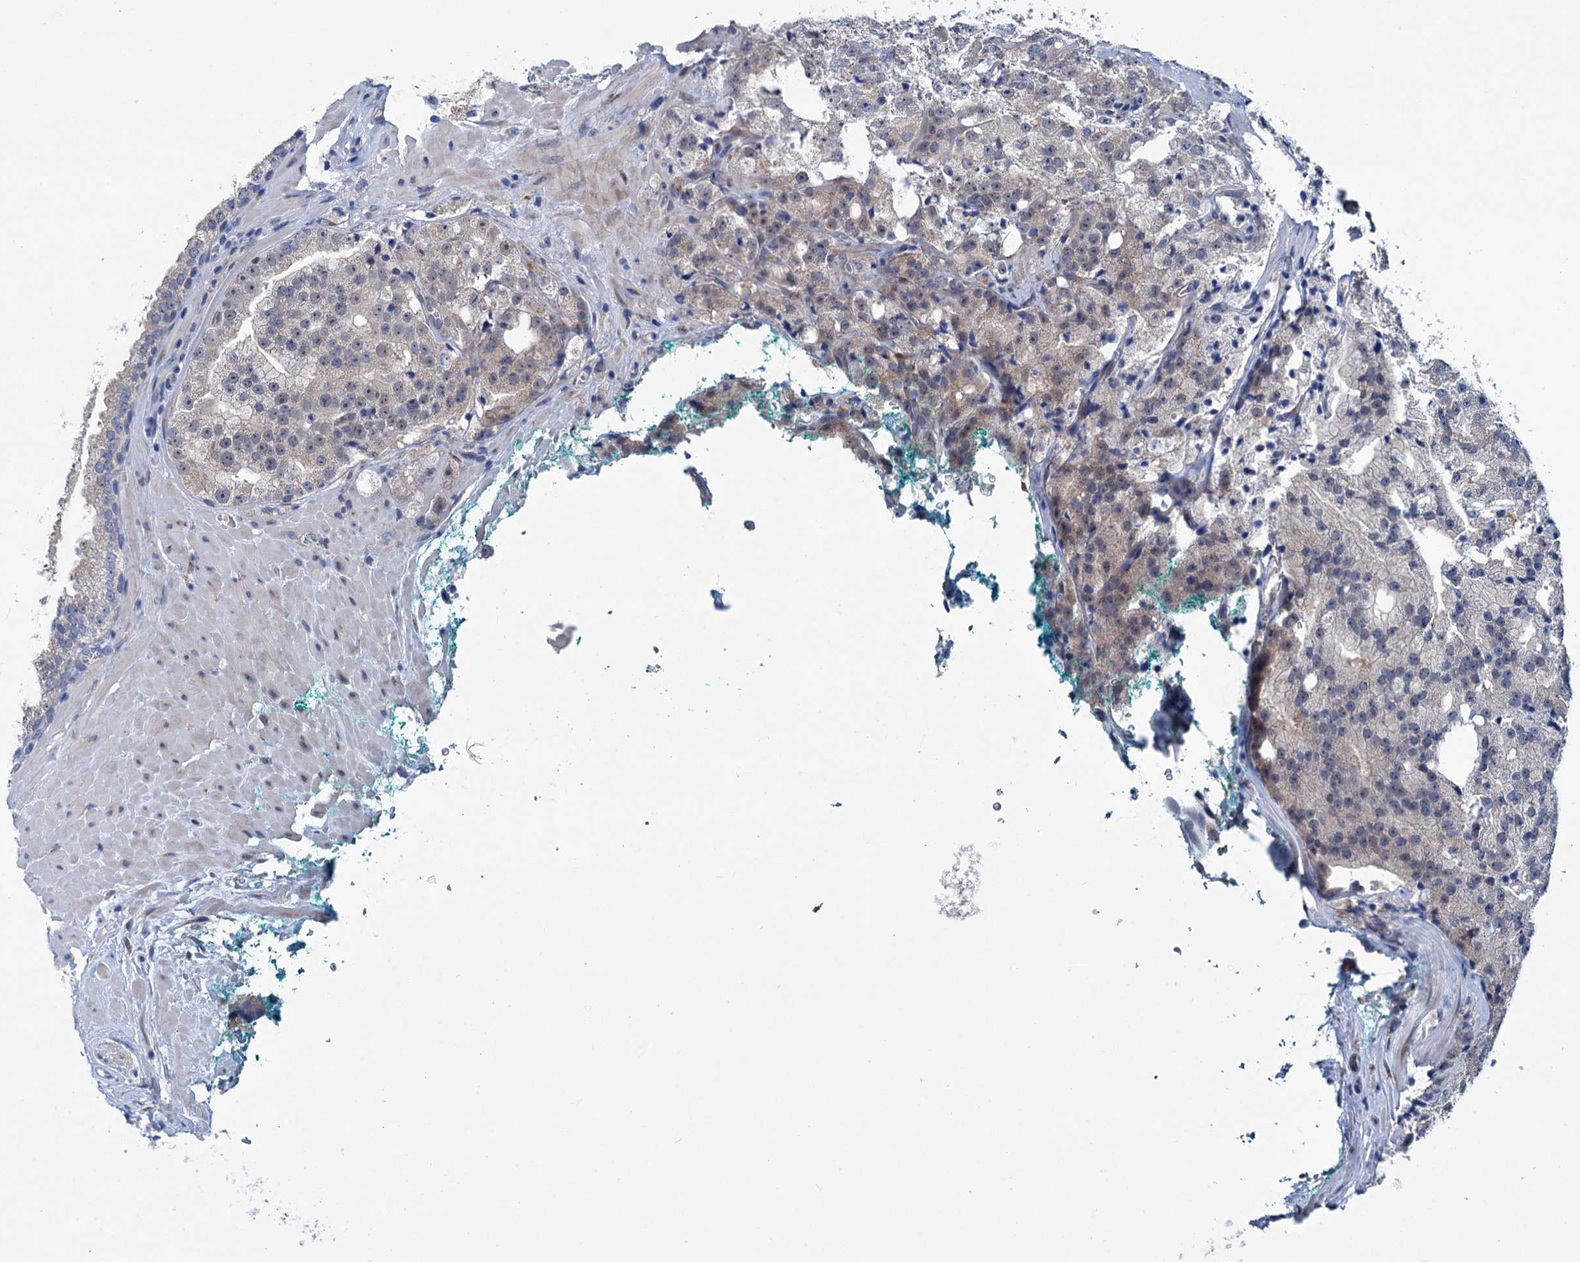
{"staining": {"intensity": "negative", "quantity": "none", "location": "none"}, "tissue": "prostate cancer", "cell_type": "Tumor cells", "image_type": "cancer", "snomed": [{"axis": "morphology", "description": "Adenocarcinoma, High grade"}, {"axis": "topography", "description": "Prostate"}], "caption": "High magnification brightfield microscopy of prostate cancer (high-grade adenocarcinoma) stained with DAB (brown) and counterstained with hematoxylin (blue): tumor cells show no significant positivity. (Brightfield microscopy of DAB (3,3'-diaminobenzidine) immunohistochemistry at high magnification).", "gene": "EYA4", "patient": {"sex": "male", "age": 64}}